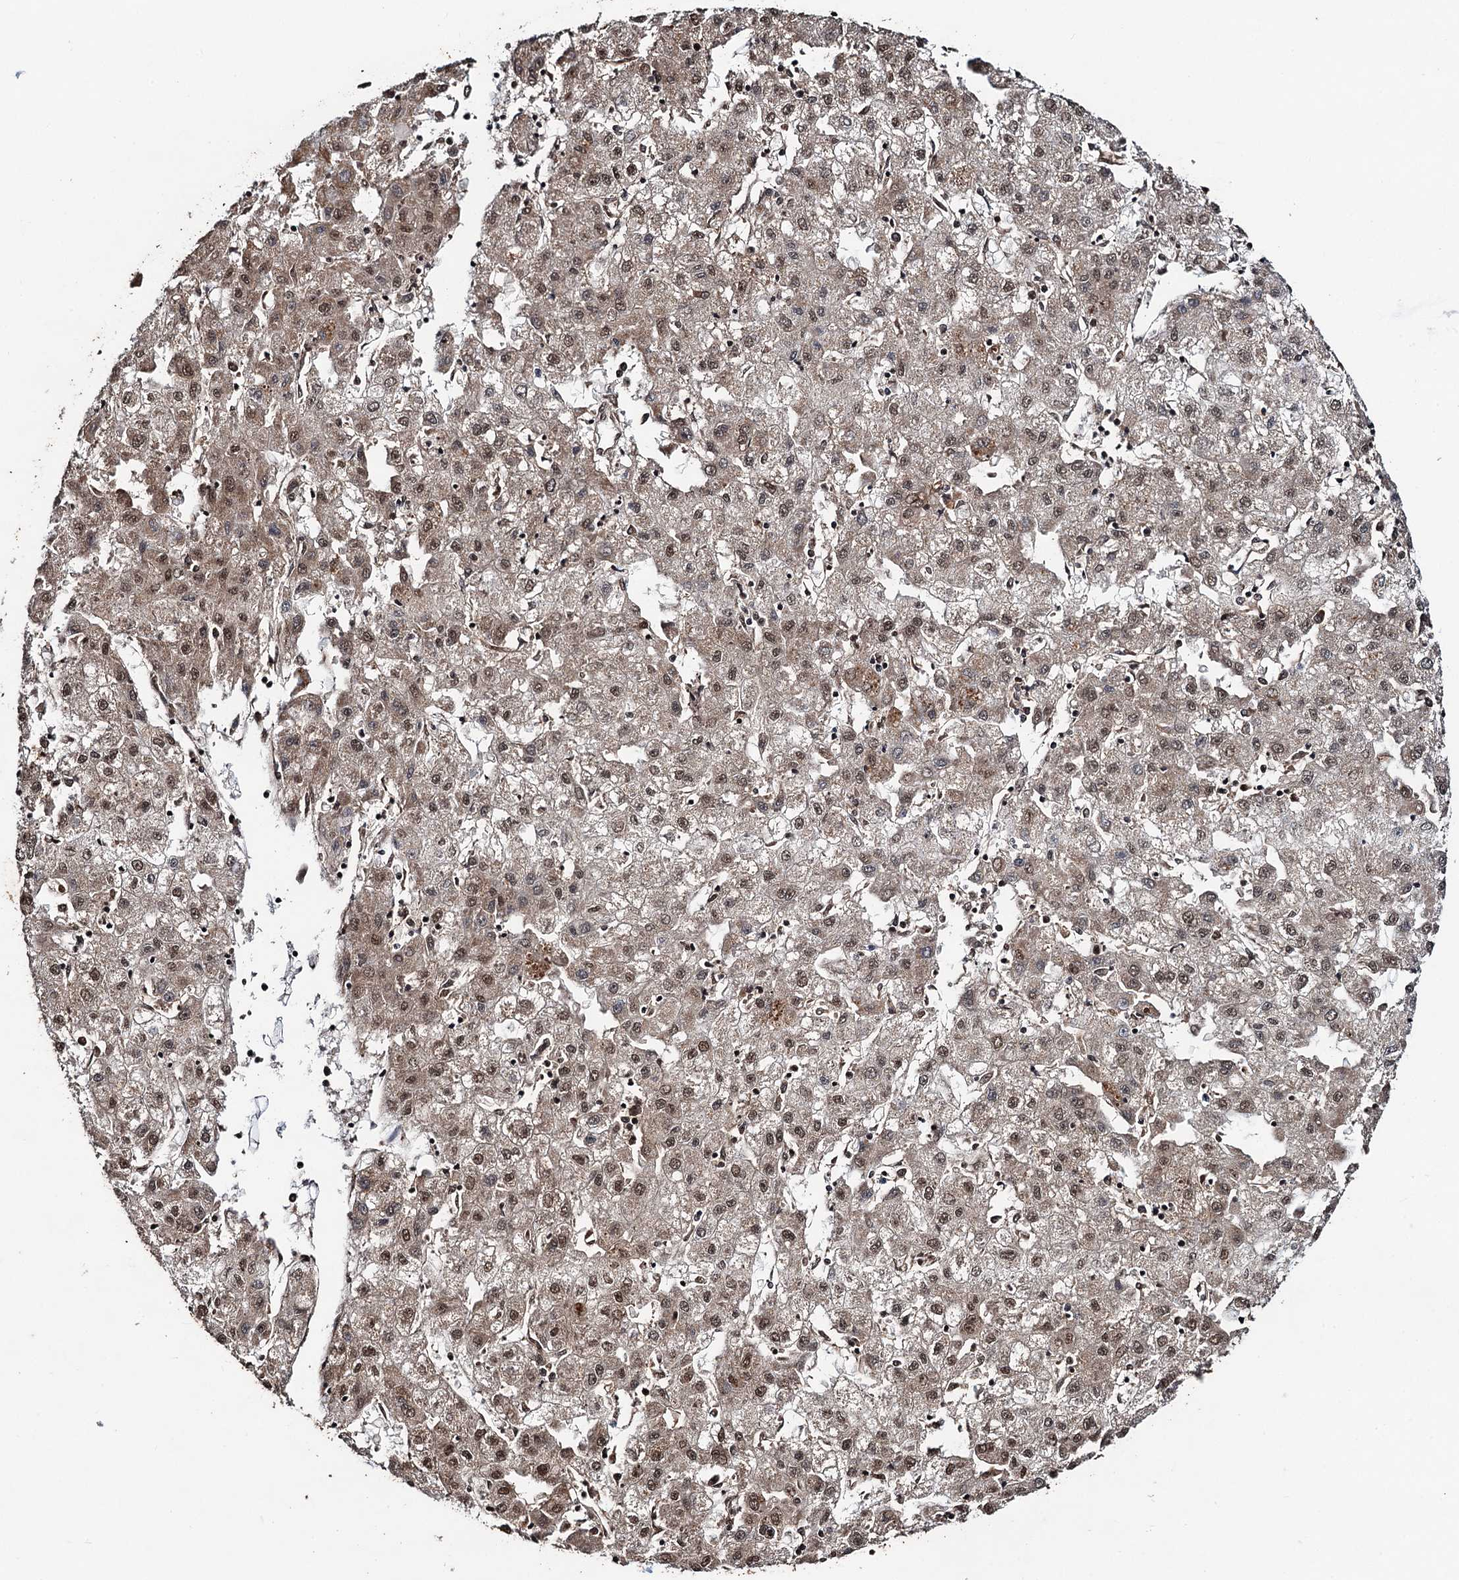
{"staining": {"intensity": "moderate", "quantity": ">75%", "location": "cytoplasmic/membranous,nuclear"}, "tissue": "liver cancer", "cell_type": "Tumor cells", "image_type": "cancer", "snomed": [{"axis": "morphology", "description": "Carcinoma, Hepatocellular, NOS"}, {"axis": "topography", "description": "Liver"}], "caption": "Brown immunohistochemical staining in liver cancer demonstrates moderate cytoplasmic/membranous and nuclear staining in about >75% of tumor cells.", "gene": "REP15", "patient": {"sex": "male", "age": 72}}